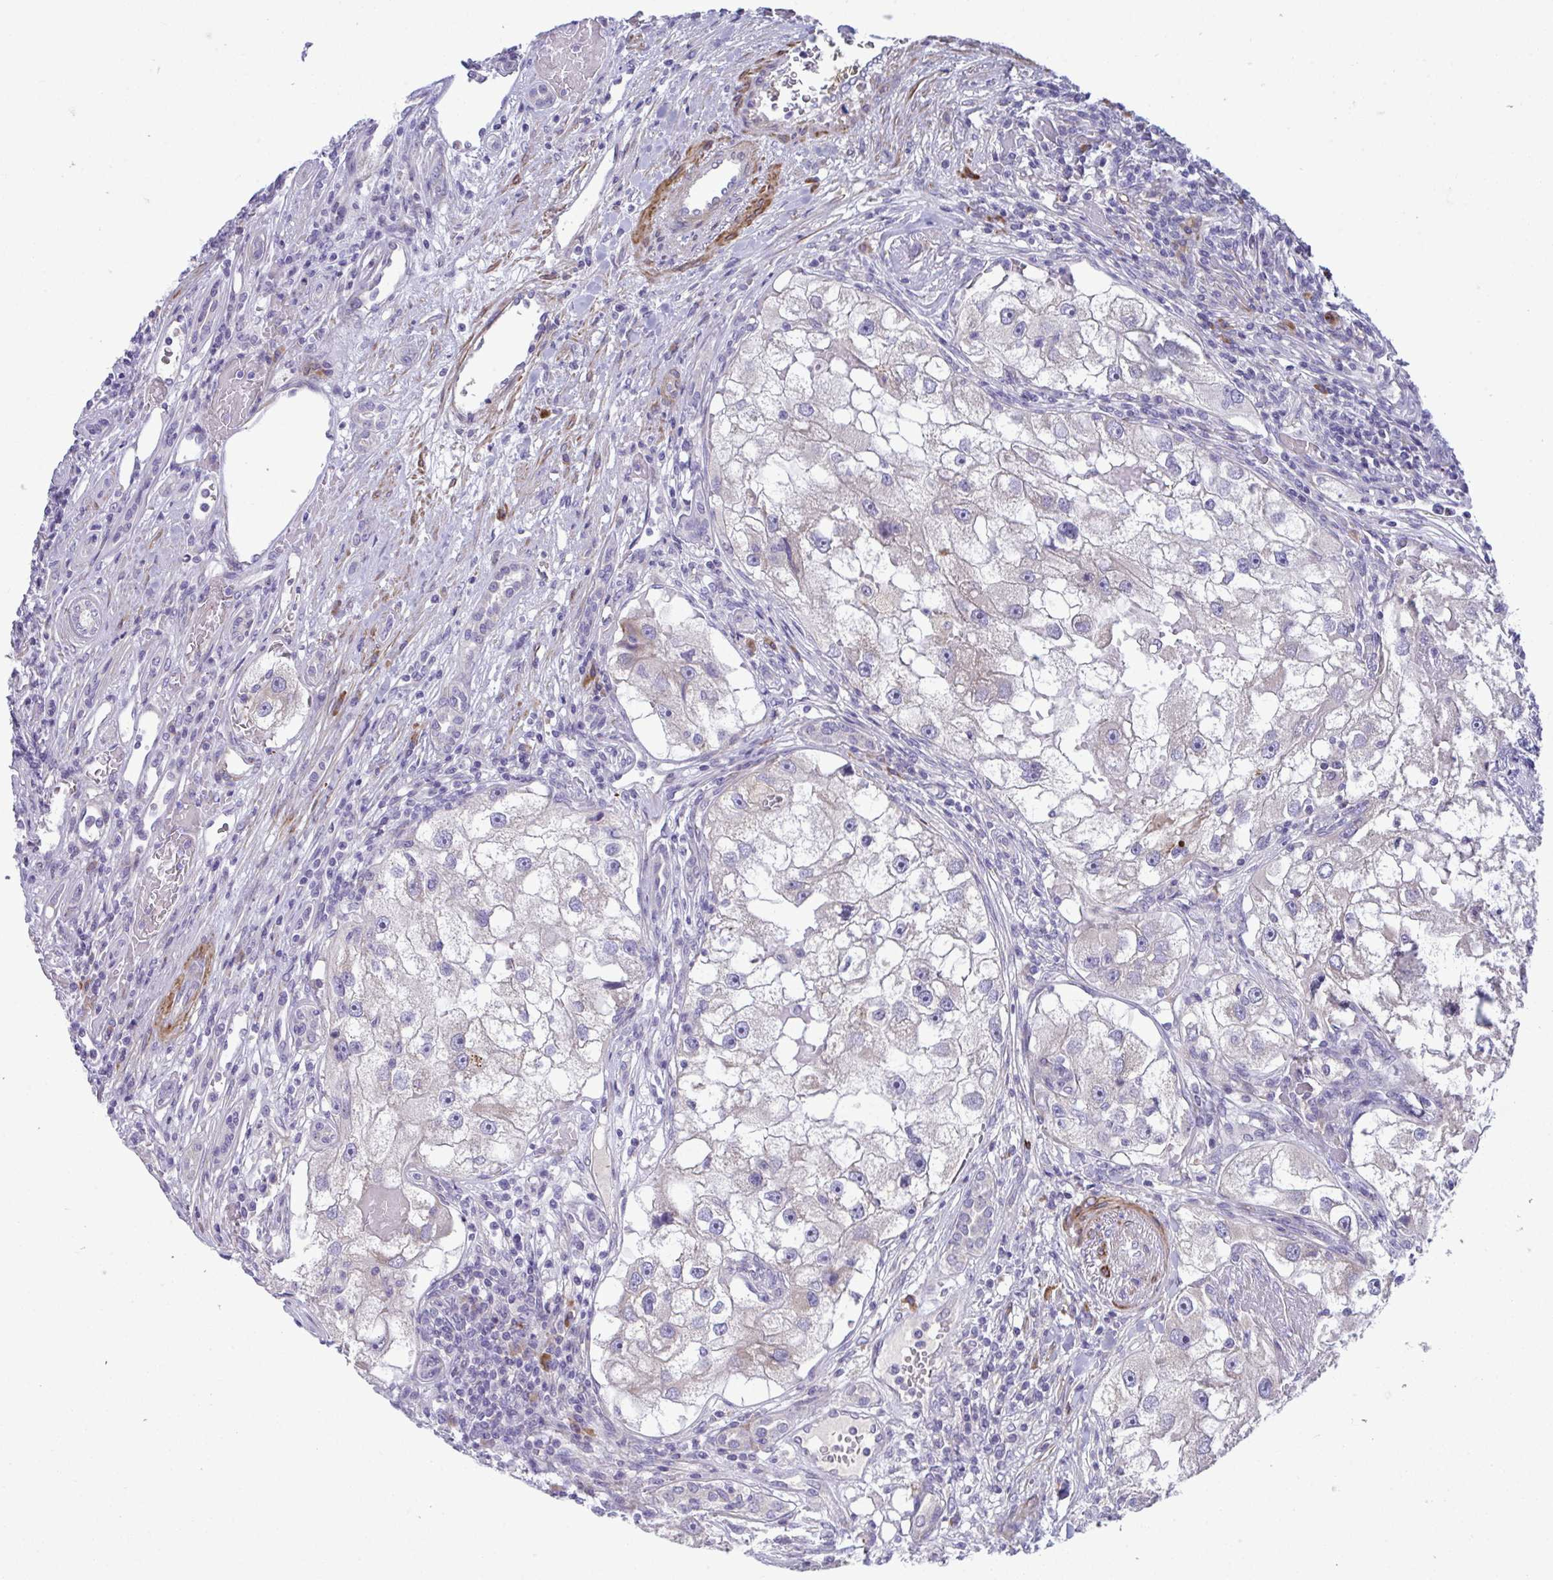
{"staining": {"intensity": "negative", "quantity": "none", "location": "none"}, "tissue": "renal cancer", "cell_type": "Tumor cells", "image_type": "cancer", "snomed": [{"axis": "morphology", "description": "Adenocarcinoma, NOS"}, {"axis": "topography", "description": "Kidney"}], "caption": "An immunohistochemistry (IHC) image of renal cancer is shown. There is no staining in tumor cells of renal cancer. (DAB (3,3'-diaminobenzidine) immunohistochemistry (IHC) visualized using brightfield microscopy, high magnification).", "gene": "PIGZ", "patient": {"sex": "male", "age": 63}}